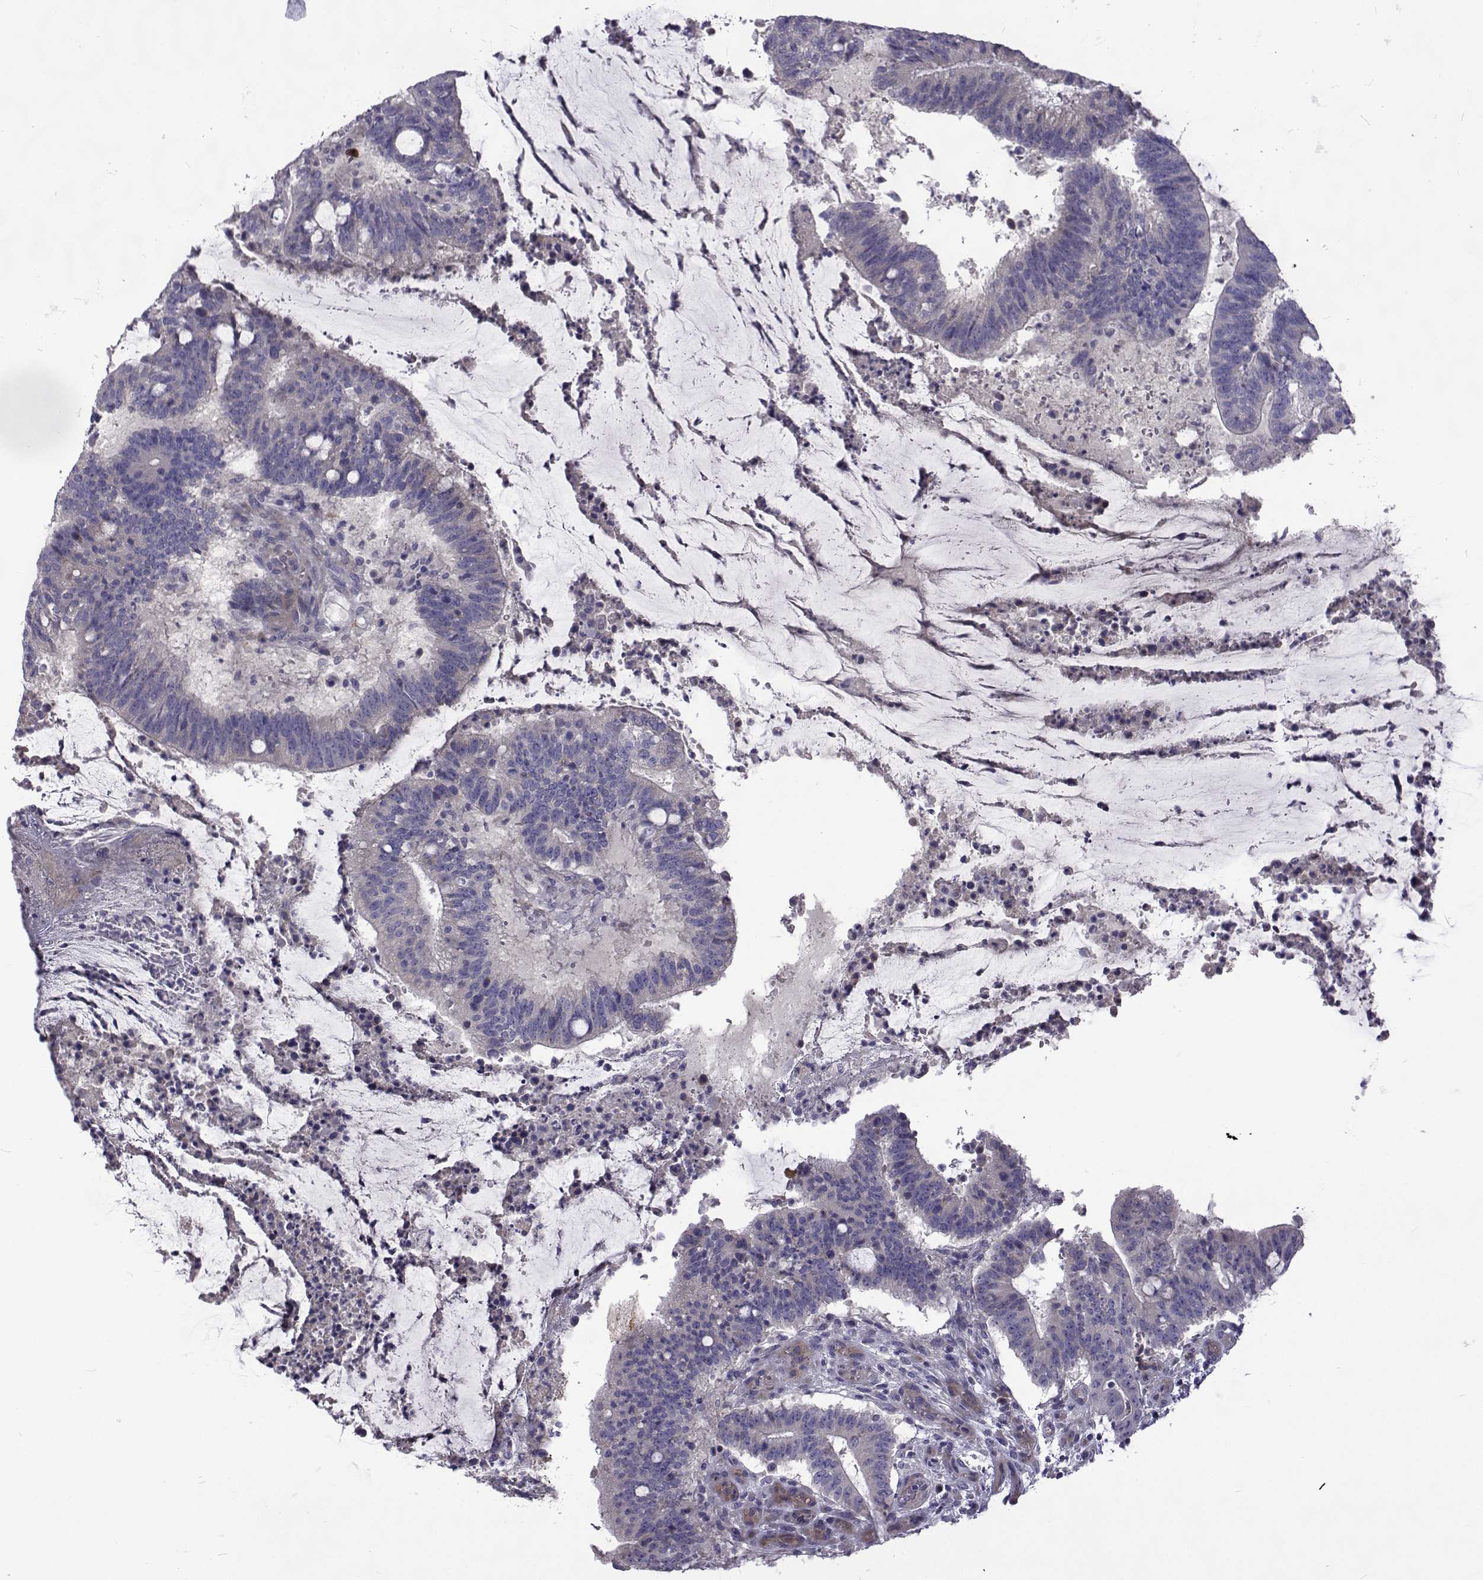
{"staining": {"intensity": "negative", "quantity": "none", "location": "none"}, "tissue": "colorectal cancer", "cell_type": "Tumor cells", "image_type": "cancer", "snomed": [{"axis": "morphology", "description": "Adenocarcinoma, NOS"}, {"axis": "topography", "description": "Colon"}], "caption": "This is an immunohistochemistry histopathology image of adenocarcinoma (colorectal). There is no expression in tumor cells.", "gene": "NPR3", "patient": {"sex": "female", "age": 43}}